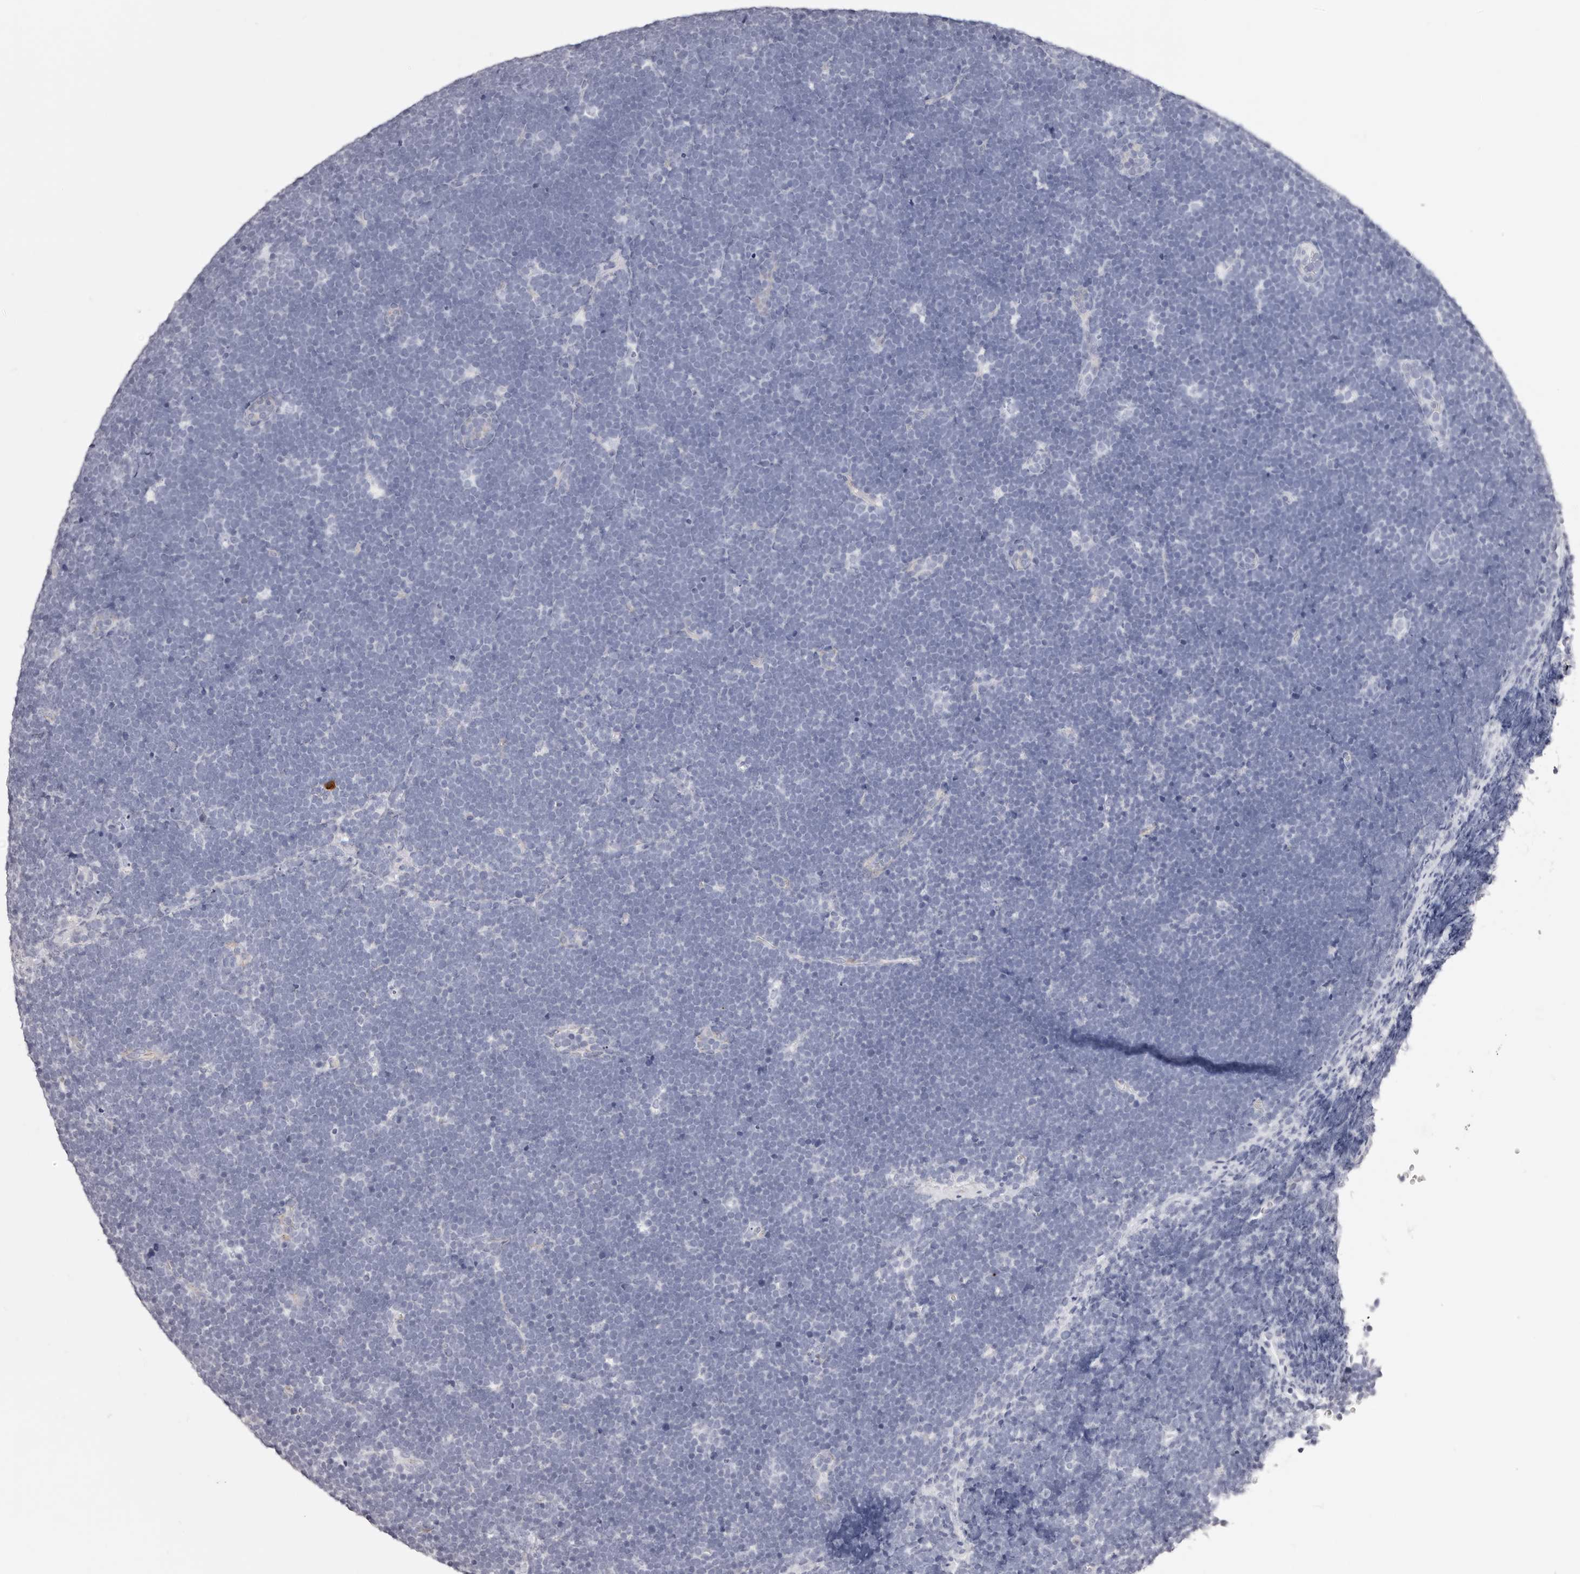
{"staining": {"intensity": "negative", "quantity": "none", "location": "none"}, "tissue": "lymphoma", "cell_type": "Tumor cells", "image_type": "cancer", "snomed": [{"axis": "morphology", "description": "Malignant lymphoma, non-Hodgkin's type, High grade"}, {"axis": "topography", "description": "Lymph node"}], "caption": "Lymphoma stained for a protein using immunohistochemistry exhibits no positivity tumor cells.", "gene": "PEG10", "patient": {"sex": "male", "age": 13}}